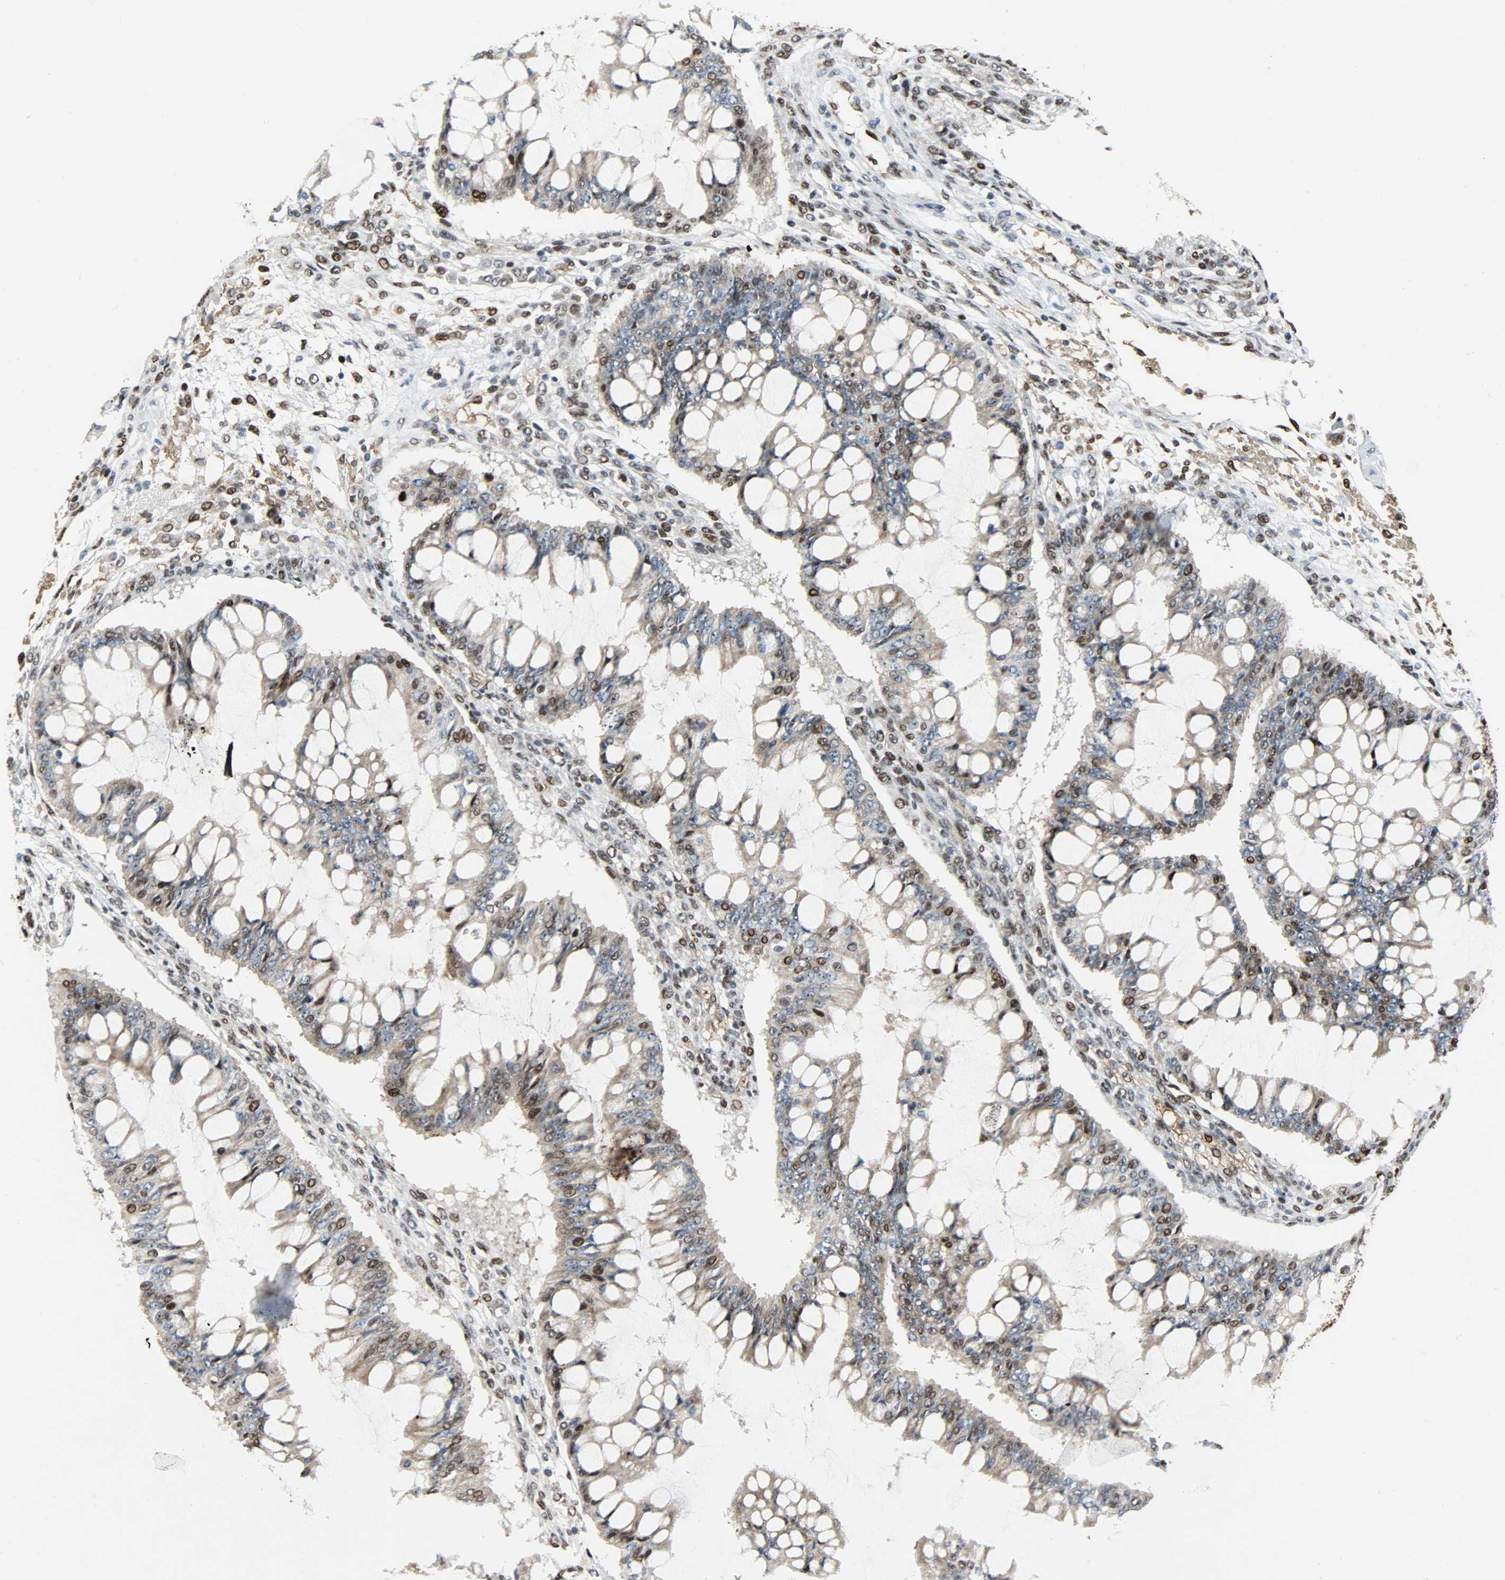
{"staining": {"intensity": "moderate", "quantity": ">75%", "location": "cytoplasmic/membranous,nuclear"}, "tissue": "ovarian cancer", "cell_type": "Tumor cells", "image_type": "cancer", "snomed": [{"axis": "morphology", "description": "Cystadenocarcinoma, mucinous, NOS"}, {"axis": "topography", "description": "Ovary"}], "caption": "This is a photomicrograph of IHC staining of mucinous cystadenocarcinoma (ovarian), which shows moderate staining in the cytoplasmic/membranous and nuclear of tumor cells.", "gene": "SNAI1", "patient": {"sex": "female", "age": 73}}